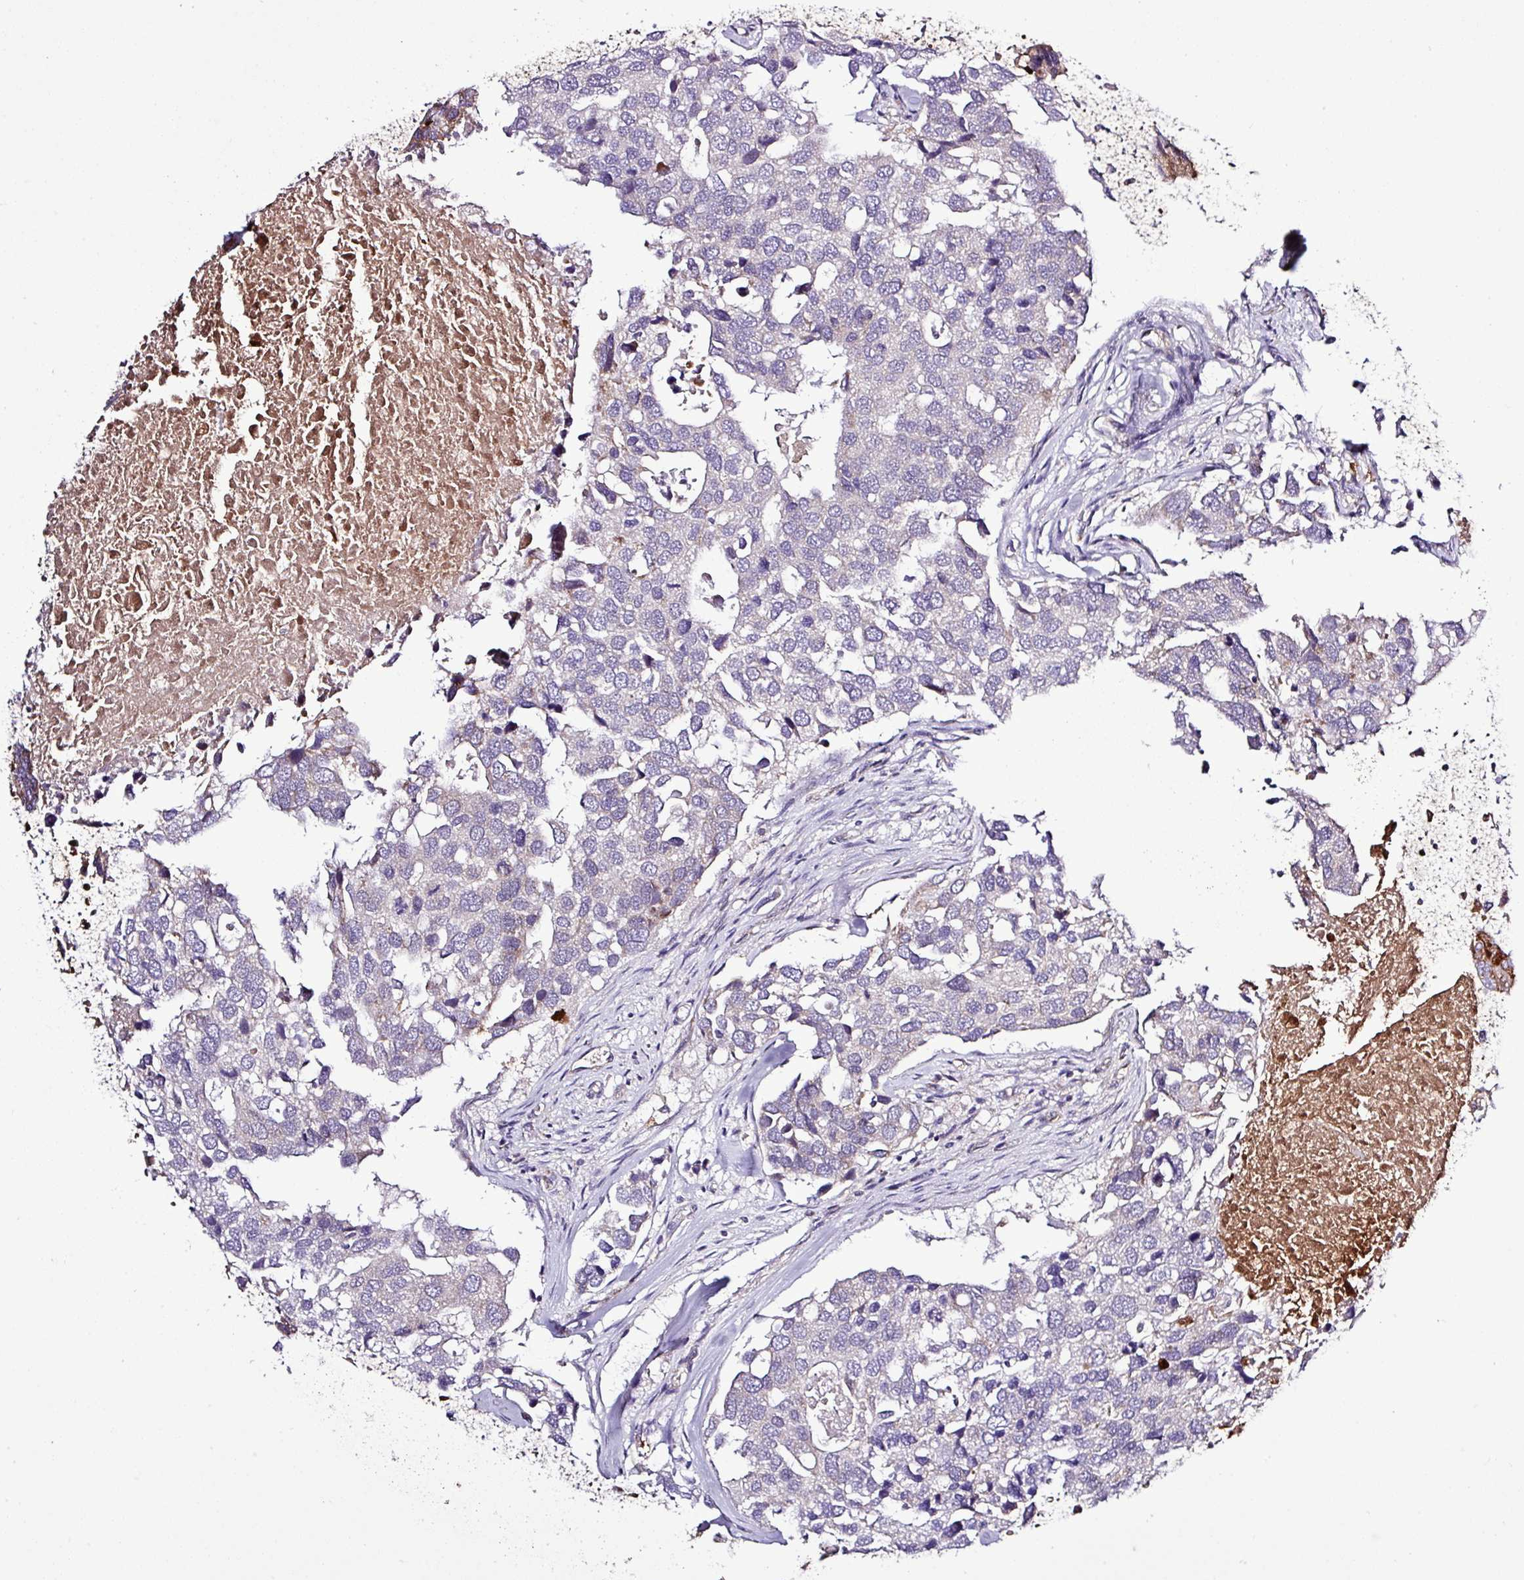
{"staining": {"intensity": "negative", "quantity": "none", "location": "none"}, "tissue": "breast cancer", "cell_type": "Tumor cells", "image_type": "cancer", "snomed": [{"axis": "morphology", "description": "Duct carcinoma"}, {"axis": "topography", "description": "Breast"}], "caption": "Immunohistochemical staining of intraductal carcinoma (breast) displays no significant staining in tumor cells.", "gene": "CWH43", "patient": {"sex": "female", "age": 83}}